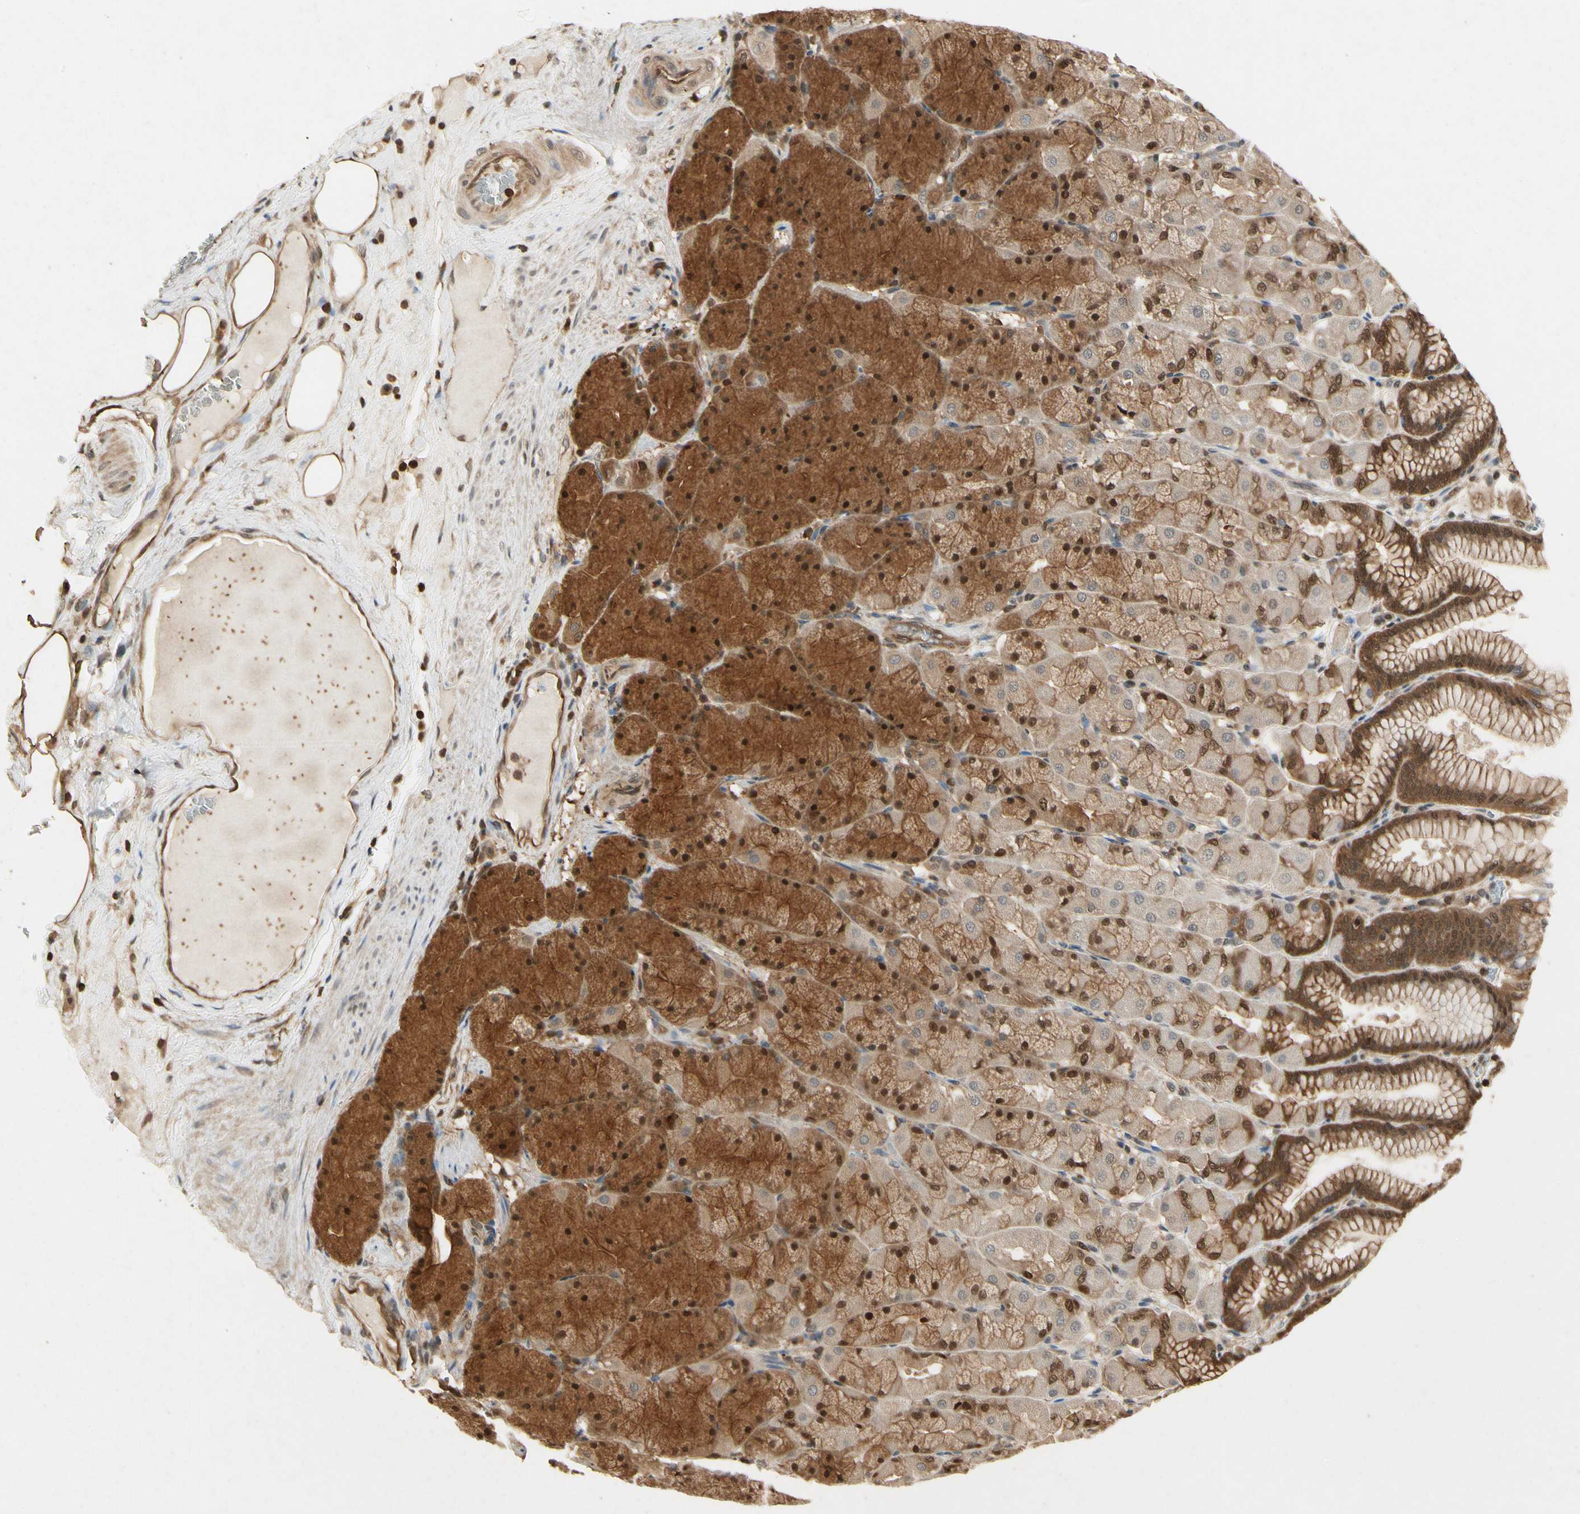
{"staining": {"intensity": "moderate", "quantity": ">75%", "location": "cytoplasmic/membranous,nuclear"}, "tissue": "stomach", "cell_type": "Glandular cells", "image_type": "normal", "snomed": [{"axis": "morphology", "description": "Normal tissue, NOS"}, {"axis": "topography", "description": "Stomach, upper"}], "caption": "Moderate cytoplasmic/membranous,nuclear expression for a protein is appreciated in about >75% of glandular cells of unremarkable stomach using immunohistochemistry.", "gene": "YWHAB", "patient": {"sex": "female", "age": 56}}